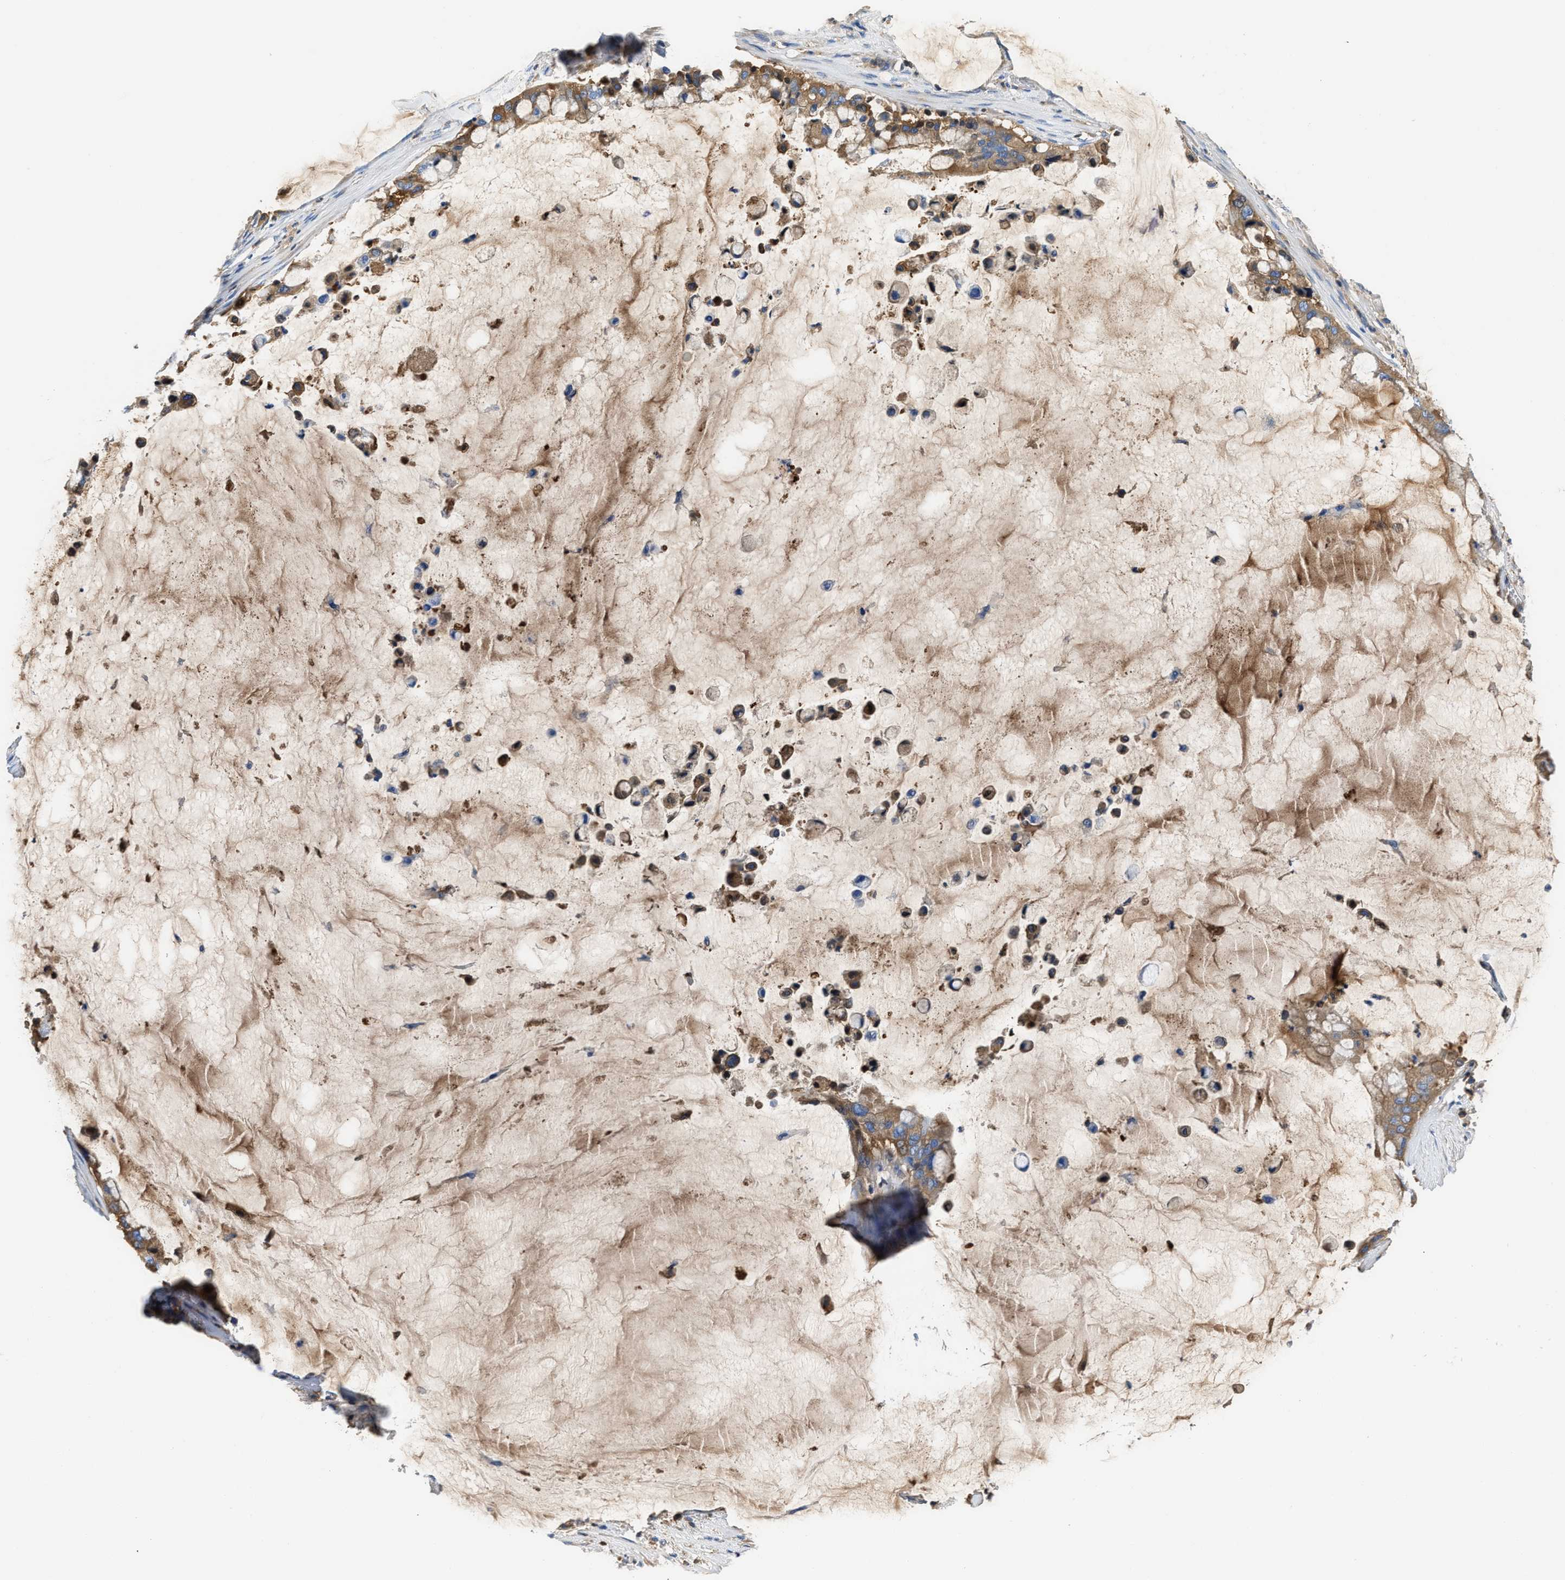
{"staining": {"intensity": "moderate", "quantity": ">75%", "location": "cytoplasmic/membranous"}, "tissue": "pancreatic cancer", "cell_type": "Tumor cells", "image_type": "cancer", "snomed": [{"axis": "morphology", "description": "Adenocarcinoma, NOS"}, {"axis": "topography", "description": "Pancreas"}], "caption": "Immunohistochemical staining of human pancreatic cancer exhibits medium levels of moderate cytoplasmic/membranous expression in about >75% of tumor cells.", "gene": "GC", "patient": {"sex": "male", "age": 41}}